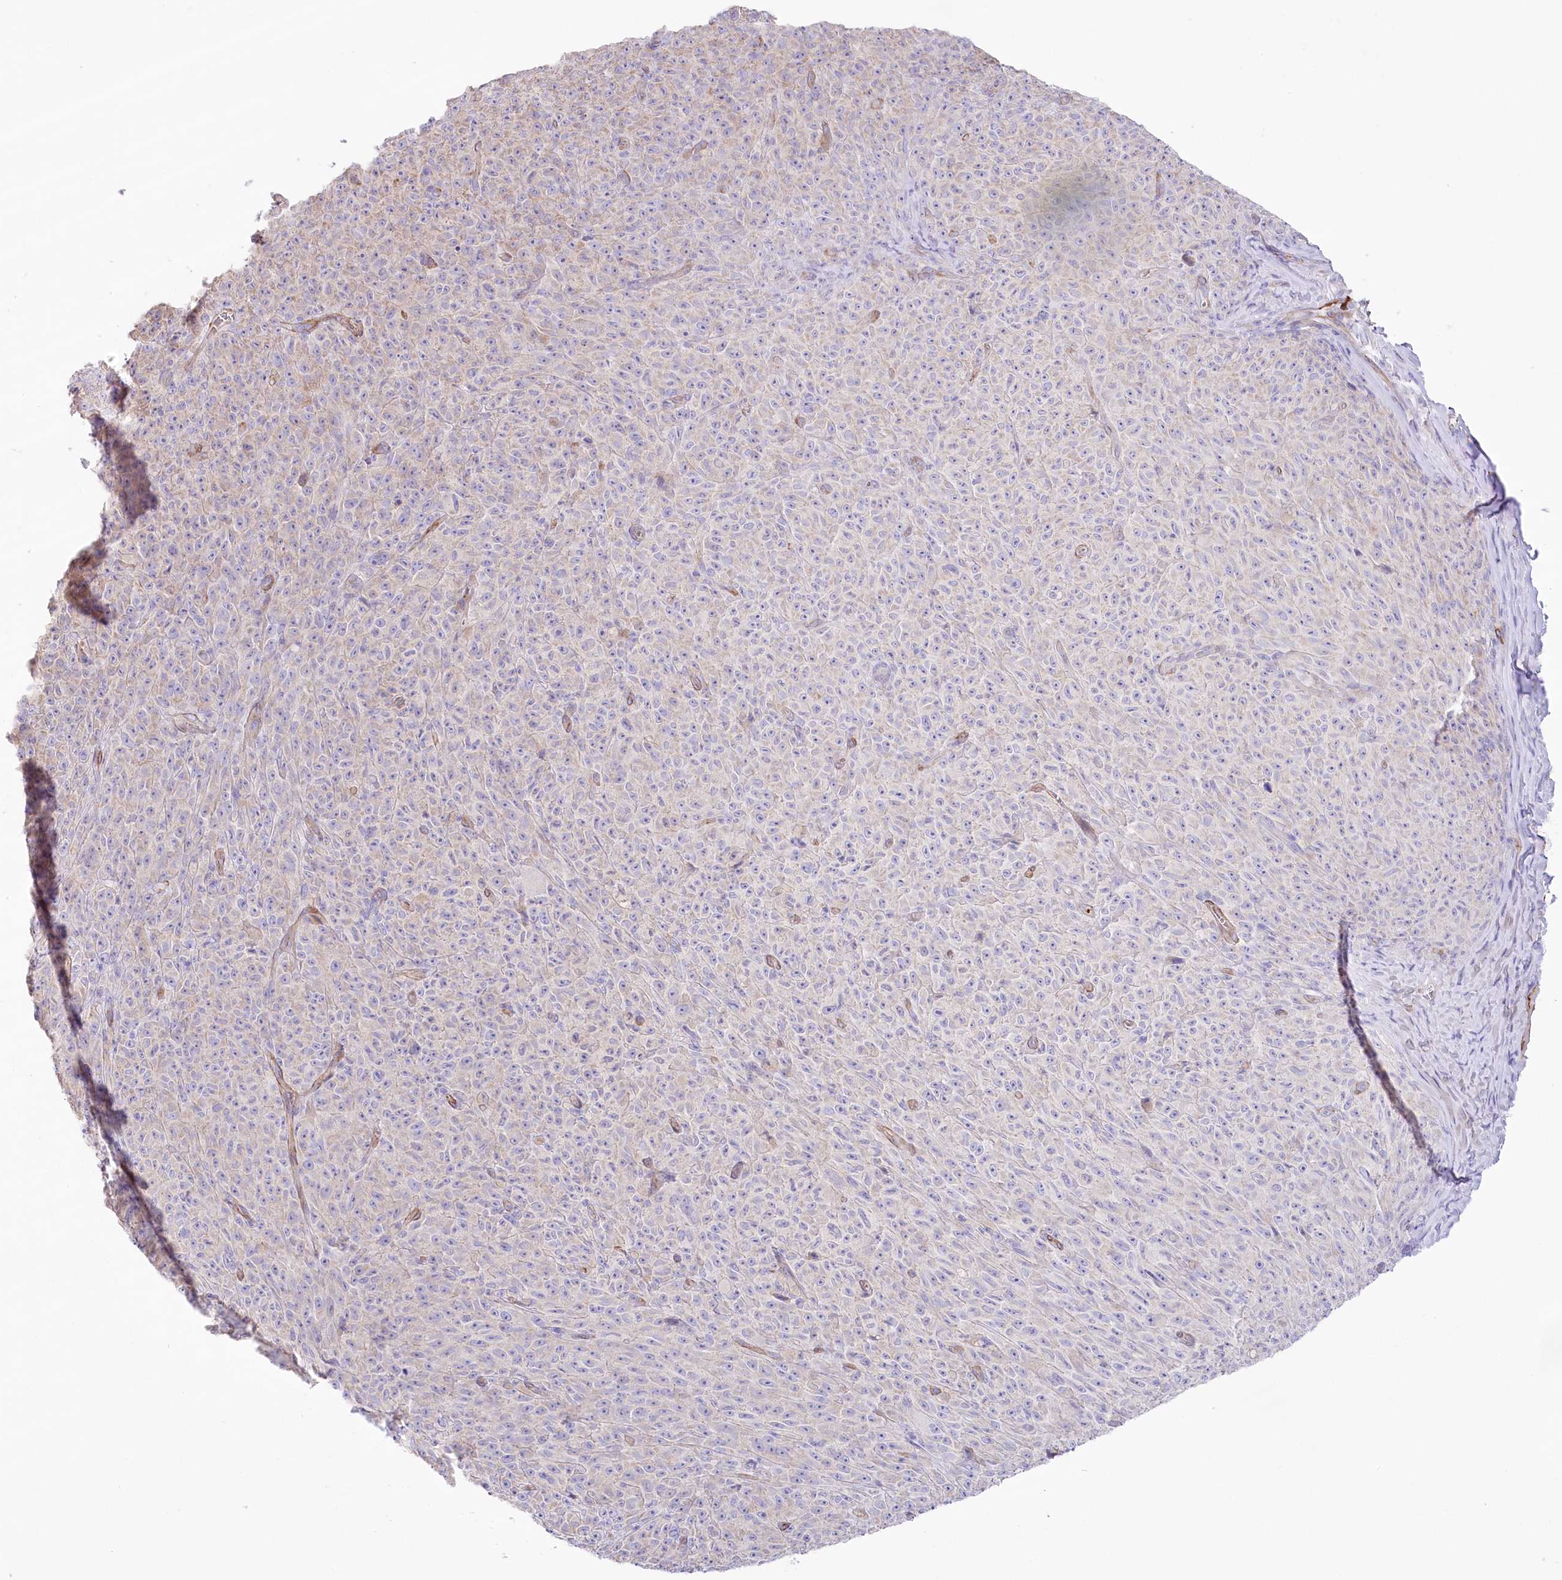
{"staining": {"intensity": "negative", "quantity": "none", "location": "none"}, "tissue": "melanoma", "cell_type": "Tumor cells", "image_type": "cancer", "snomed": [{"axis": "morphology", "description": "Malignant melanoma, NOS"}, {"axis": "topography", "description": "Skin"}], "caption": "Immunohistochemistry (IHC) photomicrograph of melanoma stained for a protein (brown), which shows no expression in tumor cells.", "gene": "SLC39A10", "patient": {"sex": "female", "age": 82}}